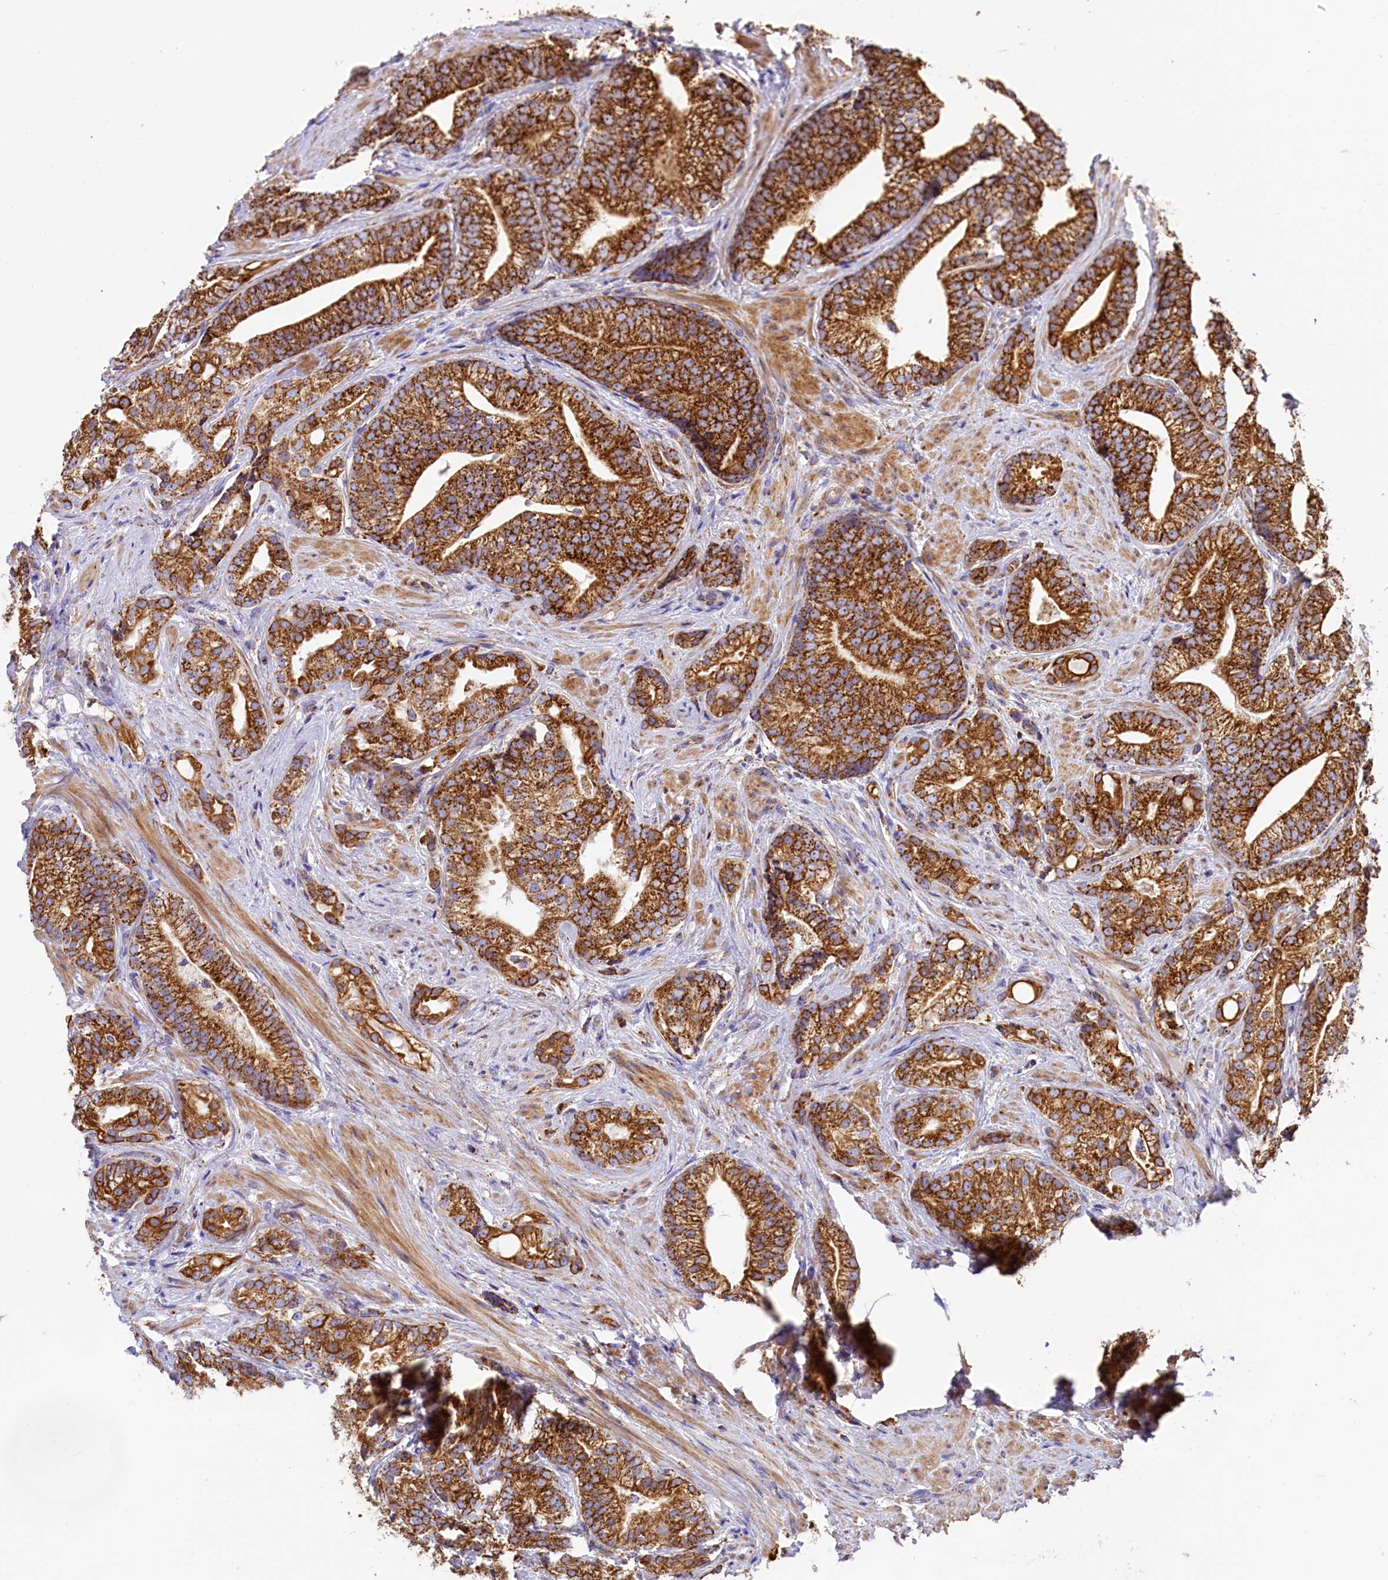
{"staining": {"intensity": "strong", "quantity": ">75%", "location": "cytoplasmic/membranous"}, "tissue": "prostate cancer", "cell_type": "Tumor cells", "image_type": "cancer", "snomed": [{"axis": "morphology", "description": "Adenocarcinoma, Low grade"}, {"axis": "topography", "description": "Prostate"}], "caption": "Prostate cancer stained with DAB (3,3'-diaminobenzidine) immunohistochemistry (IHC) demonstrates high levels of strong cytoplasmic/membranous positivity in approximately >75% of tumor cells.", "gene": "CLYBL", "patient": {"sex": "male", "age": 71}}